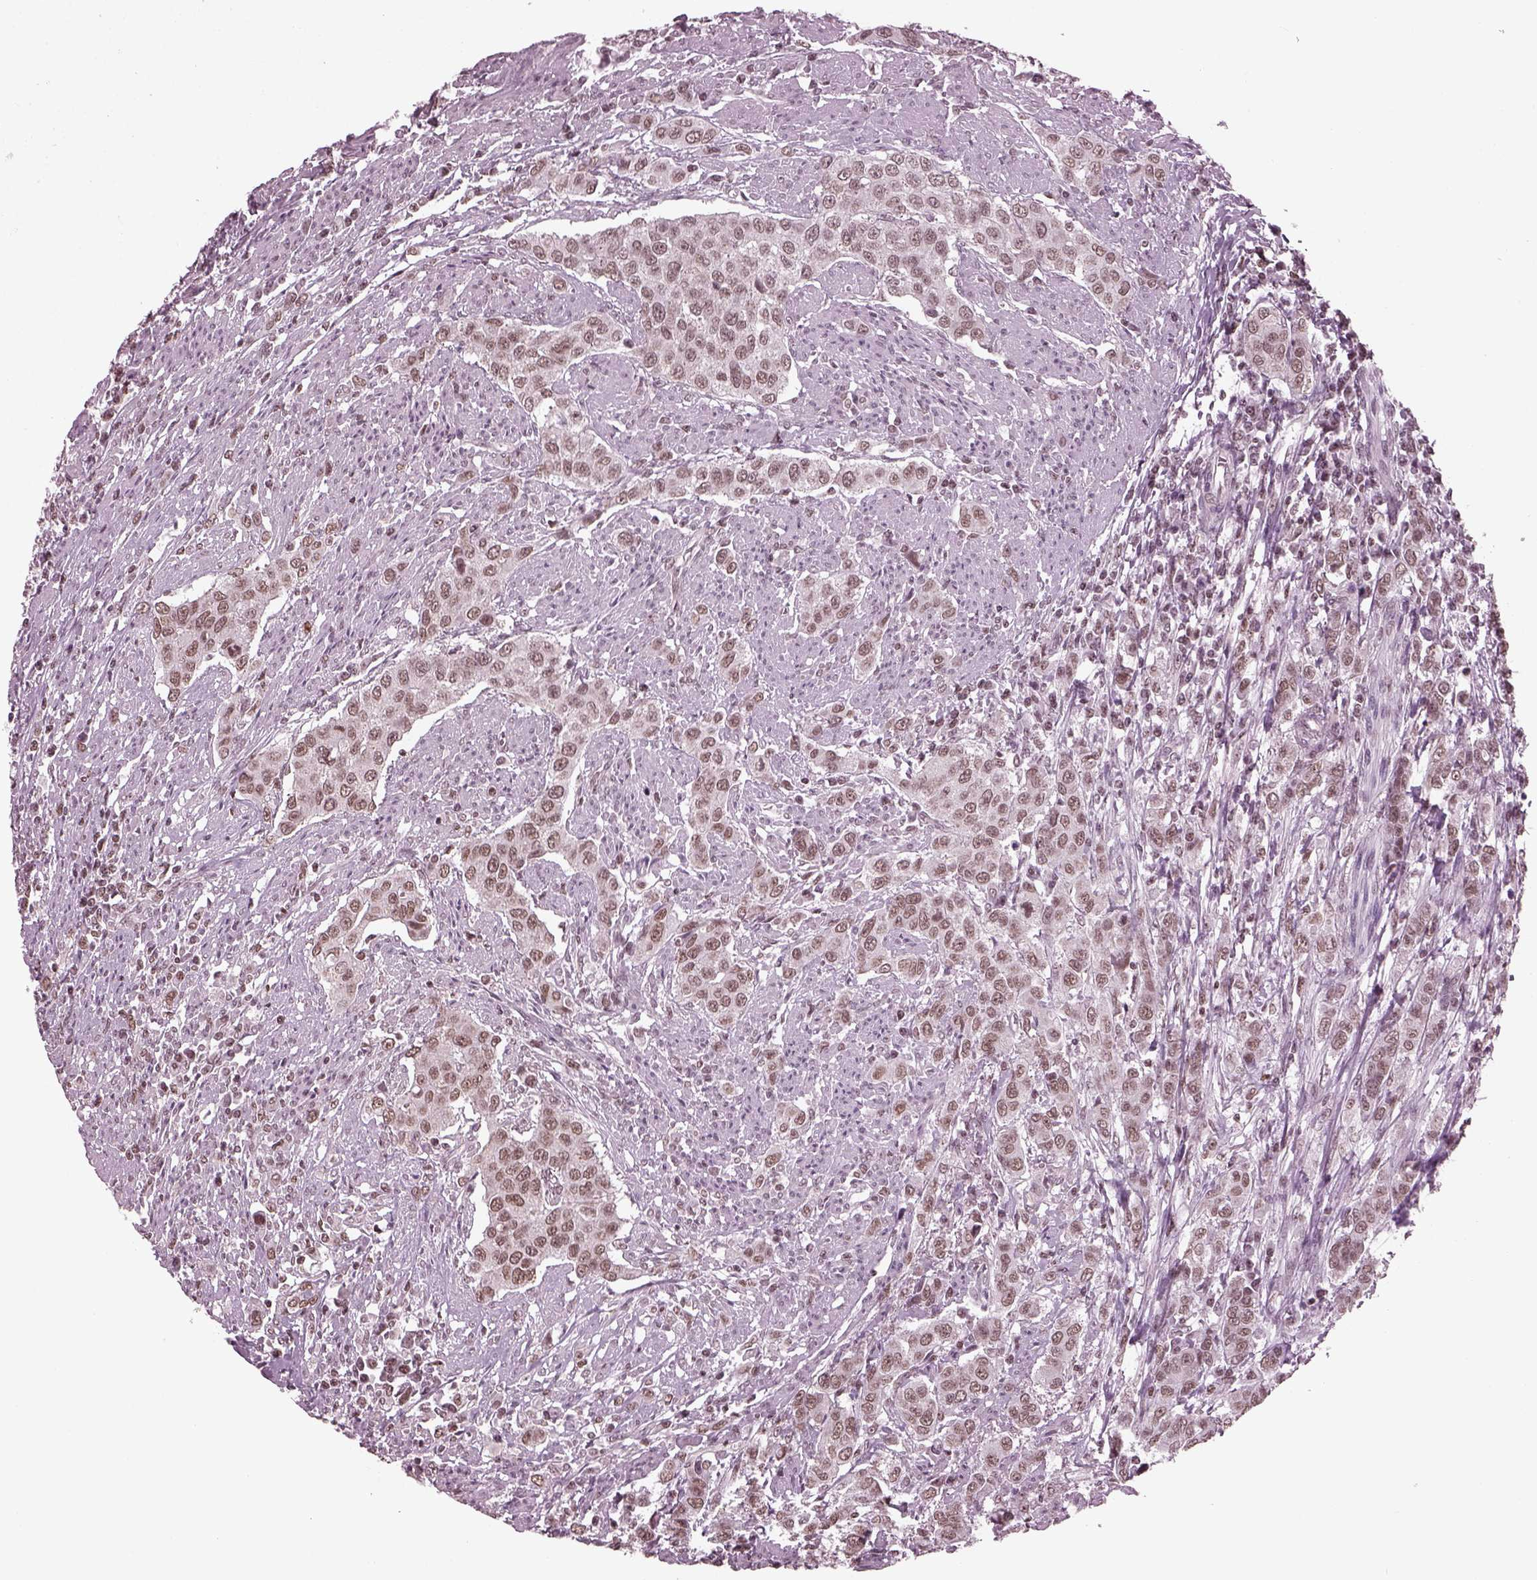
{"staining": {"intensity": "weak", "quantity": ">75%", "location": "nuclear"}, "tissue": "urothelial cancer", "cell_type": "Tumor cells", "image_type": "cancer", "snomed": [{"axis": "morphology", "description": "Urothelial carcinoma, High grade"}, {"axis": "topography", "description": "Urinary bladder"}], "caption": "DAB (3,3'-diaminobenzidine) immunohistochemical staining of human urothelial carcinoma (high-grade) demonstrates weak nuclear protein expression in approximately >75% of tumor cells.", "gene": "RUVBL2", "patient": {"sex": "female", "age": 58}}